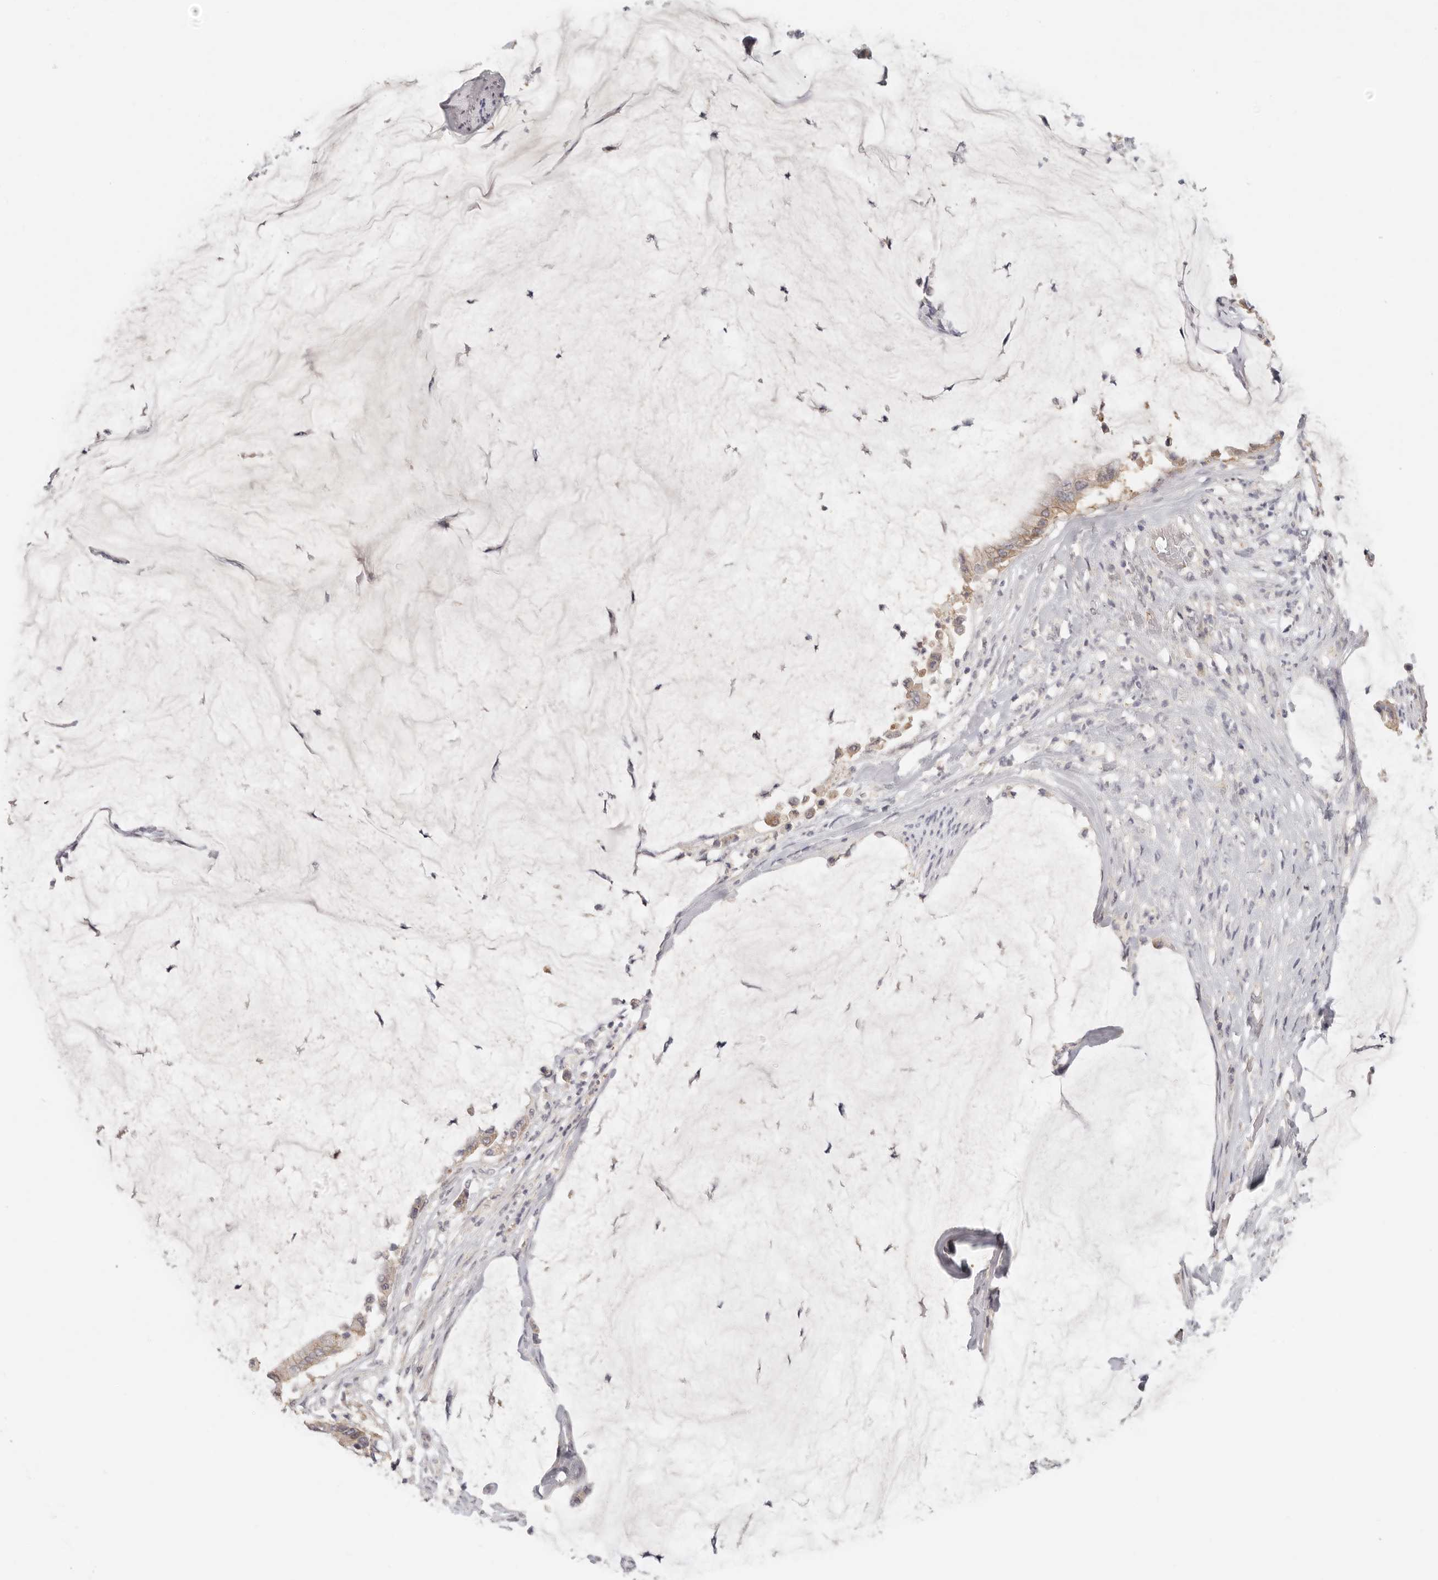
{"staining": {"intensity": "moderate", "quantity": ">75%", "location": "cytoplasmic/membranous"}, "tissue": "pancreatic cancer", "cell_type": "Tumor cells", "image_type": "cancer", "snomed": [{"axis": "morphology", "description": "Adenocarcinoma, NOS"}, {"axis": "topography", "description": "Pancreas"}], "caption": "Protein staining shows moderate cytoplasmic/membranous expression in approximately >75% of tumor cells in adenocarcinoma (pancreatic).", "gene": "ANXA9", "patient": {"sex": "male", "age": 41}}